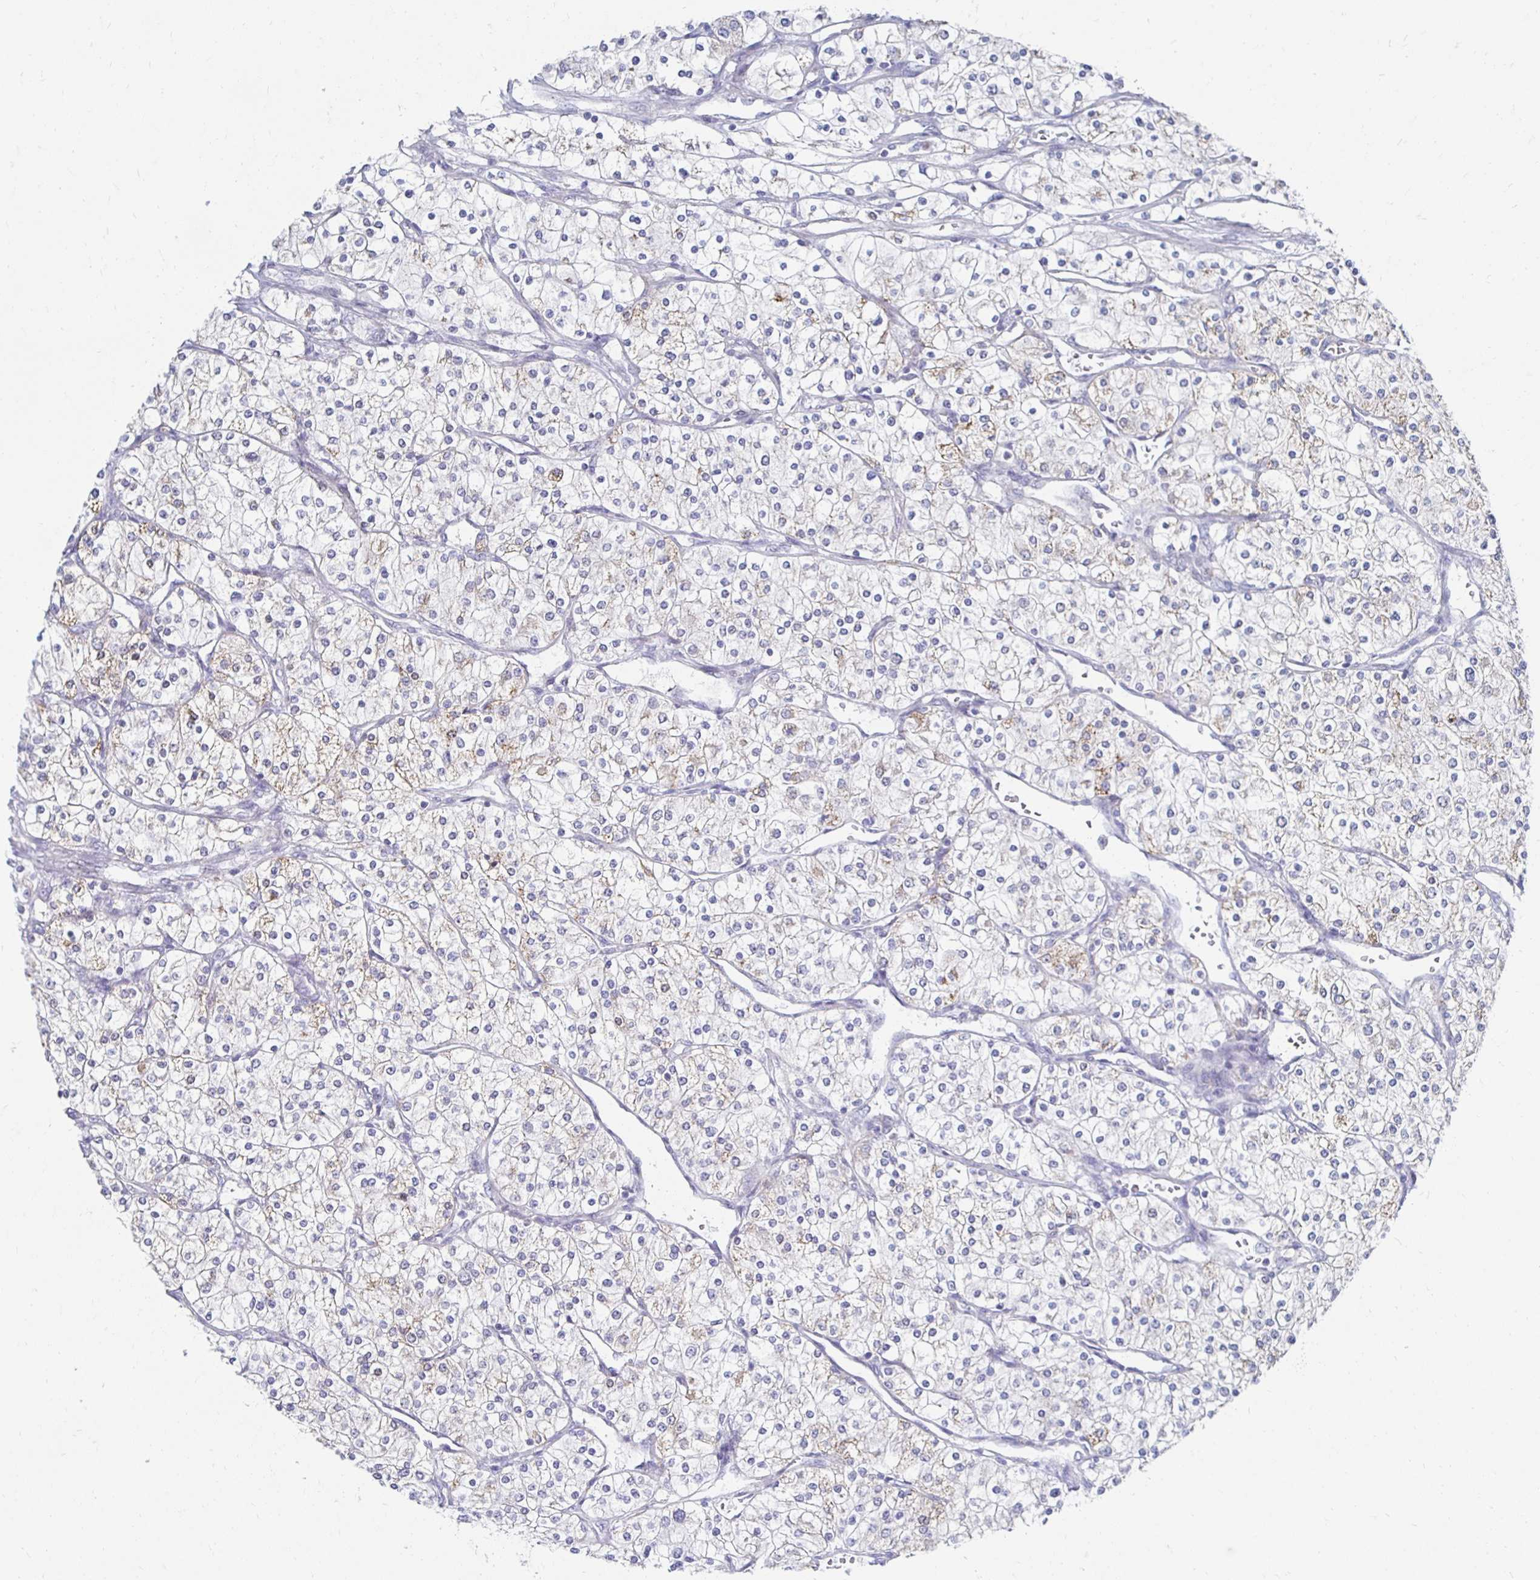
{"staining": {"intensity": "weak", "quantity": "<25%", "location": "cytoplasmic/membranous"}, "tissue": "renal cancer", "cell_type": "Tumor cells", "image_type": "cancer", "snomed": [{"axis": "morphology", "description": "Adenocarcinoma, NOS"}, {"axis": "topography", "description": "Kidney"}], "caption": "Immunohistochemistry (IHC) image of renal cancer (adenocarcinoma) stained for a protein (brown), which exhibits no positivity in tumor cells.", "gene": "NOCT", "patient": {"sex": "male", "age": 80}}